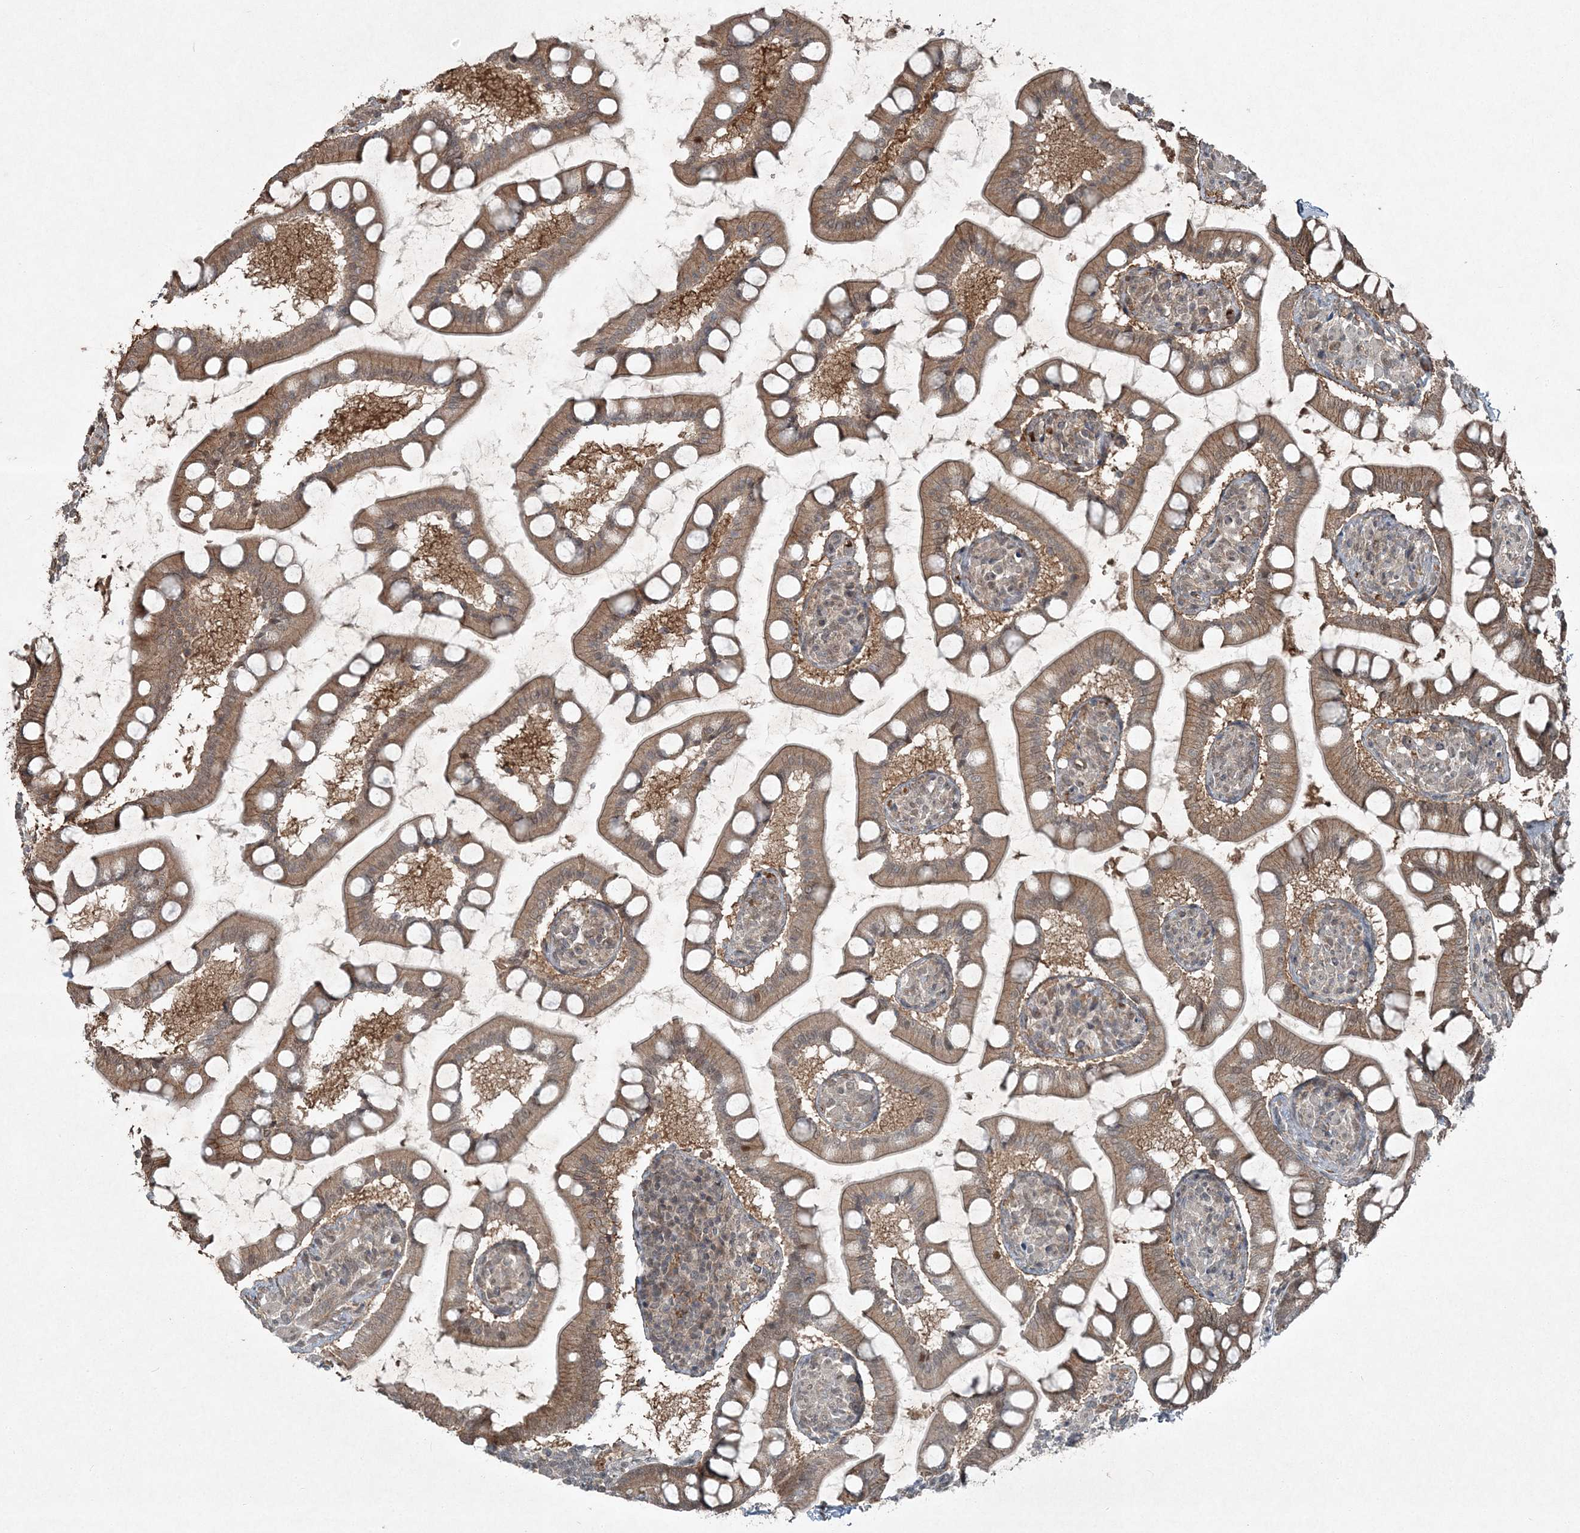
{"staining": {"intensity": "moderate", "quantity": ">75%", "location": "cytoplasmic/membranous,nuclear"}, "tissue": "small intestine", "cell_type": "Glandular cells", "image_type": "normal", "snomed": [{"axis": "morphology", "description": "Normal tissue, NOS"}, {"axis": "topography", "description": "Small intestine"}], "caption": "Unremarkable small intestine was stained to show a protein in brown. There is medium levels of moderate cytoplasmic/membranous,nuclear expression in approximately >75% of glandular cells.", "gene": "FBXL17", "patient": {"sex": "male", "age": 41}}